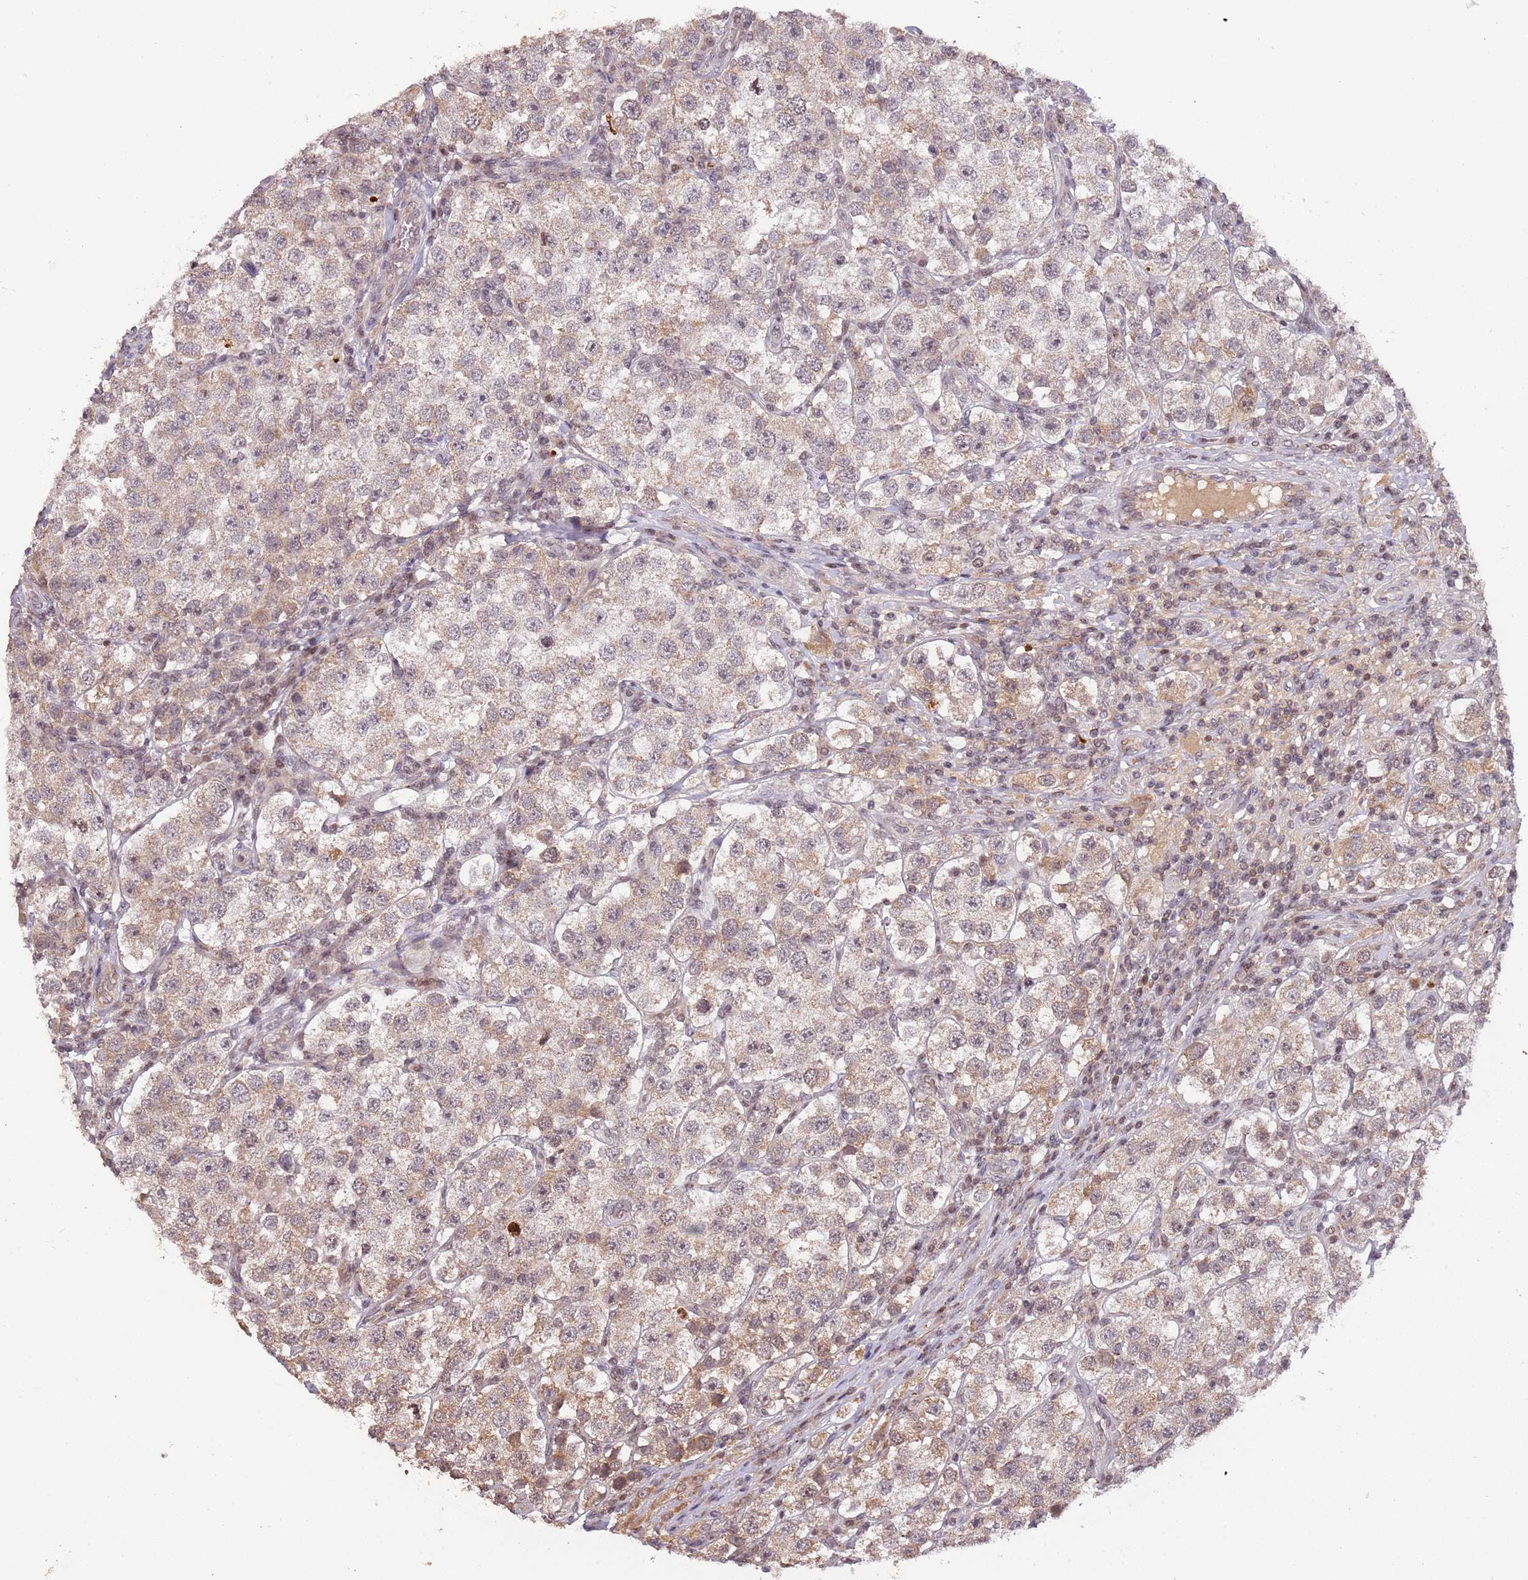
{"staining": {"intensity": "weak", "quantity": "25%-75%", "location": "cytoplasmic/membranous"}, "tissue": "testis cancer", "cell_type": "Tumor cells", "image_type": "cancer", "snomed": [{"axis": "morphology", "description": "Seminoma, NOS"}, {"axis": "topography", "description": "Testis"}], "caption": "Weak cytoplasmic/membranous positivity is present in about 25%-75% of tumor cells in testis cancer (seminoma). The protein is stained brown, and the nuclei are stained in blue (DAB (3,3'-diaminobenzidine) IHC with brightfield microscopy, high magnification).", "gene": "SAMSN1", "patient": {"sex": "male", "age": 37}}